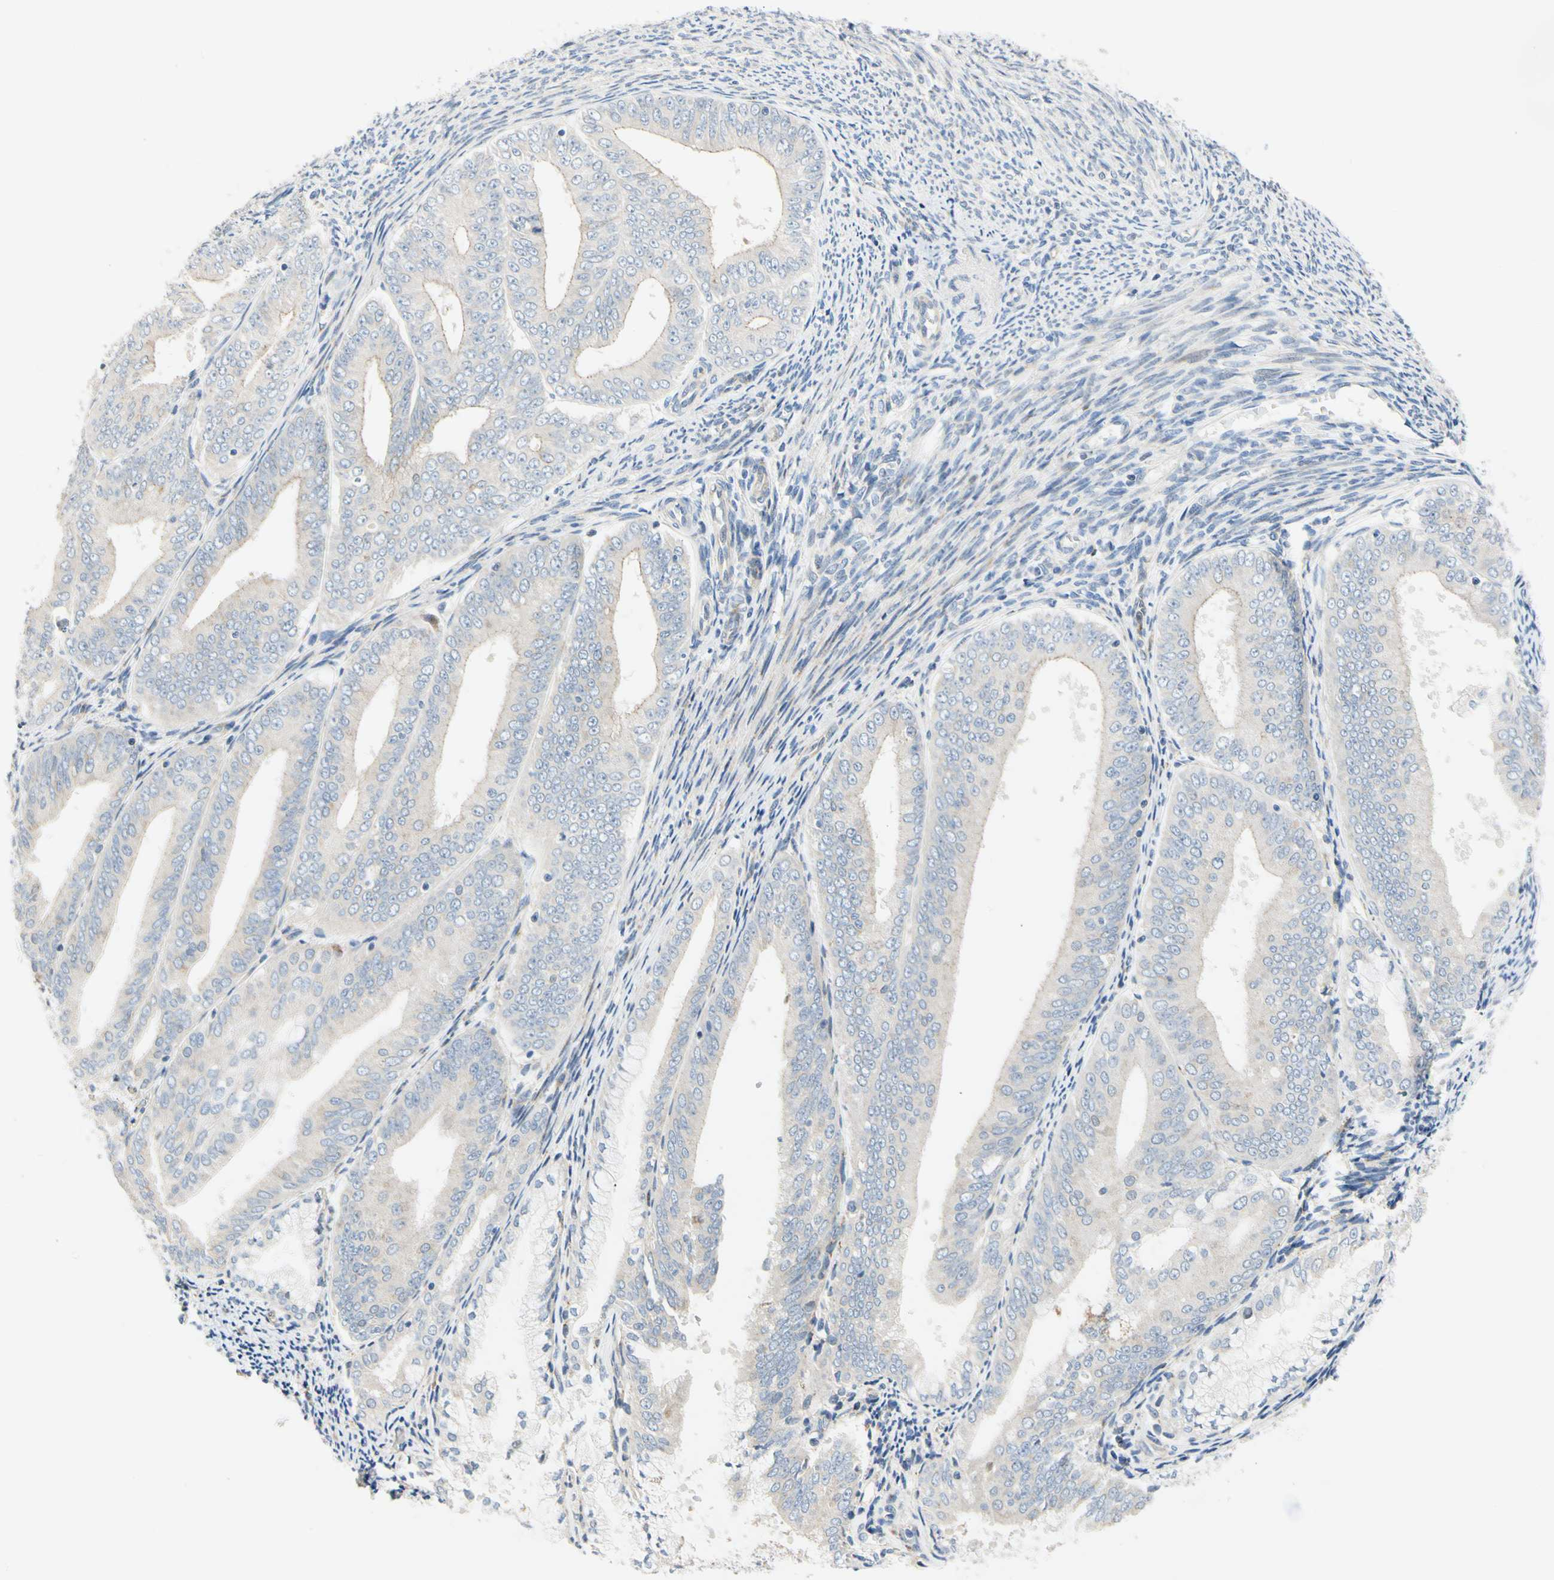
{"staining": {"intensity": "negative", "quantity": "none", "location": "none"}, "tissue": "endometrial cancer", "cell_type": "Tumor cells", "image_type": "cancer", "snomed": [{"axis": "morphology", "description": "Adenocarcinoma, NOS"}, {"axis": "topography", "description": "Endometrium"}], "caption": "IHC of human endometrial cancer (adenocarcinoma) reveals no expression in tumor cells.", "gene": "ZNF236", "patient": {"sex": "female", "age": 63}}